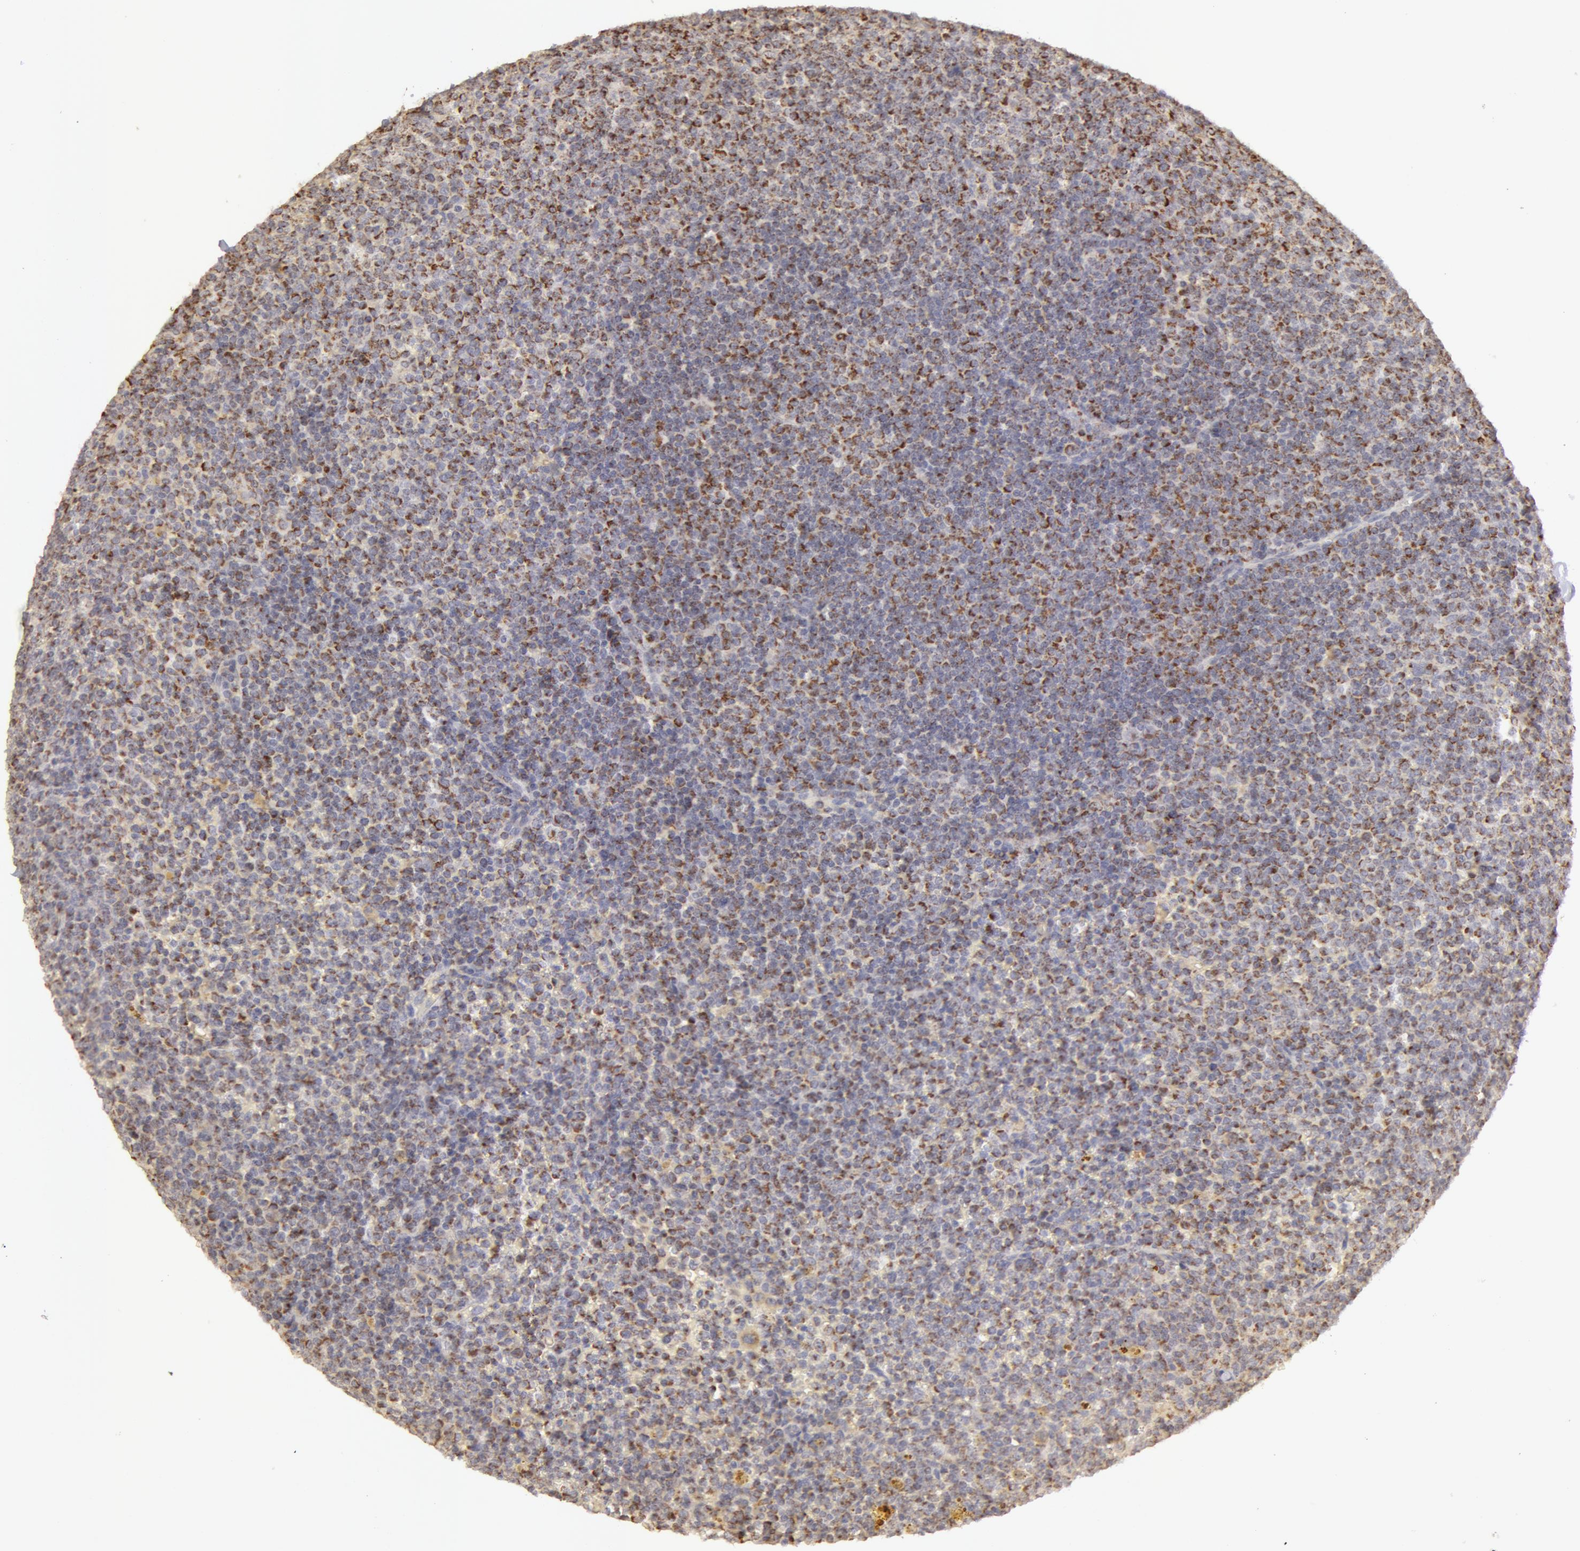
{"staining": {"intensity": "moderate", "quantity": "25%-75%", "location": "cytoplasmic/membranous"}, "tissue": "lymphoma", "cell_type": "Tumor cells", "image_type": "cancer", "snomed": [{"axis": "morphology", "description": "Malignant lymphoma, non-Hodgkin's type, Low grade"}, {"axis": "topography", "description": "Lymph node"}], "caption": "Immunohistochemical staining of human lymphoma reveals medium levels of moderate cytoplasmic/membranous protein positivity in about 25%-75% of tumor cells.", "gene": "ADPRH", "patient": {"sex": "male", "age": 50}}